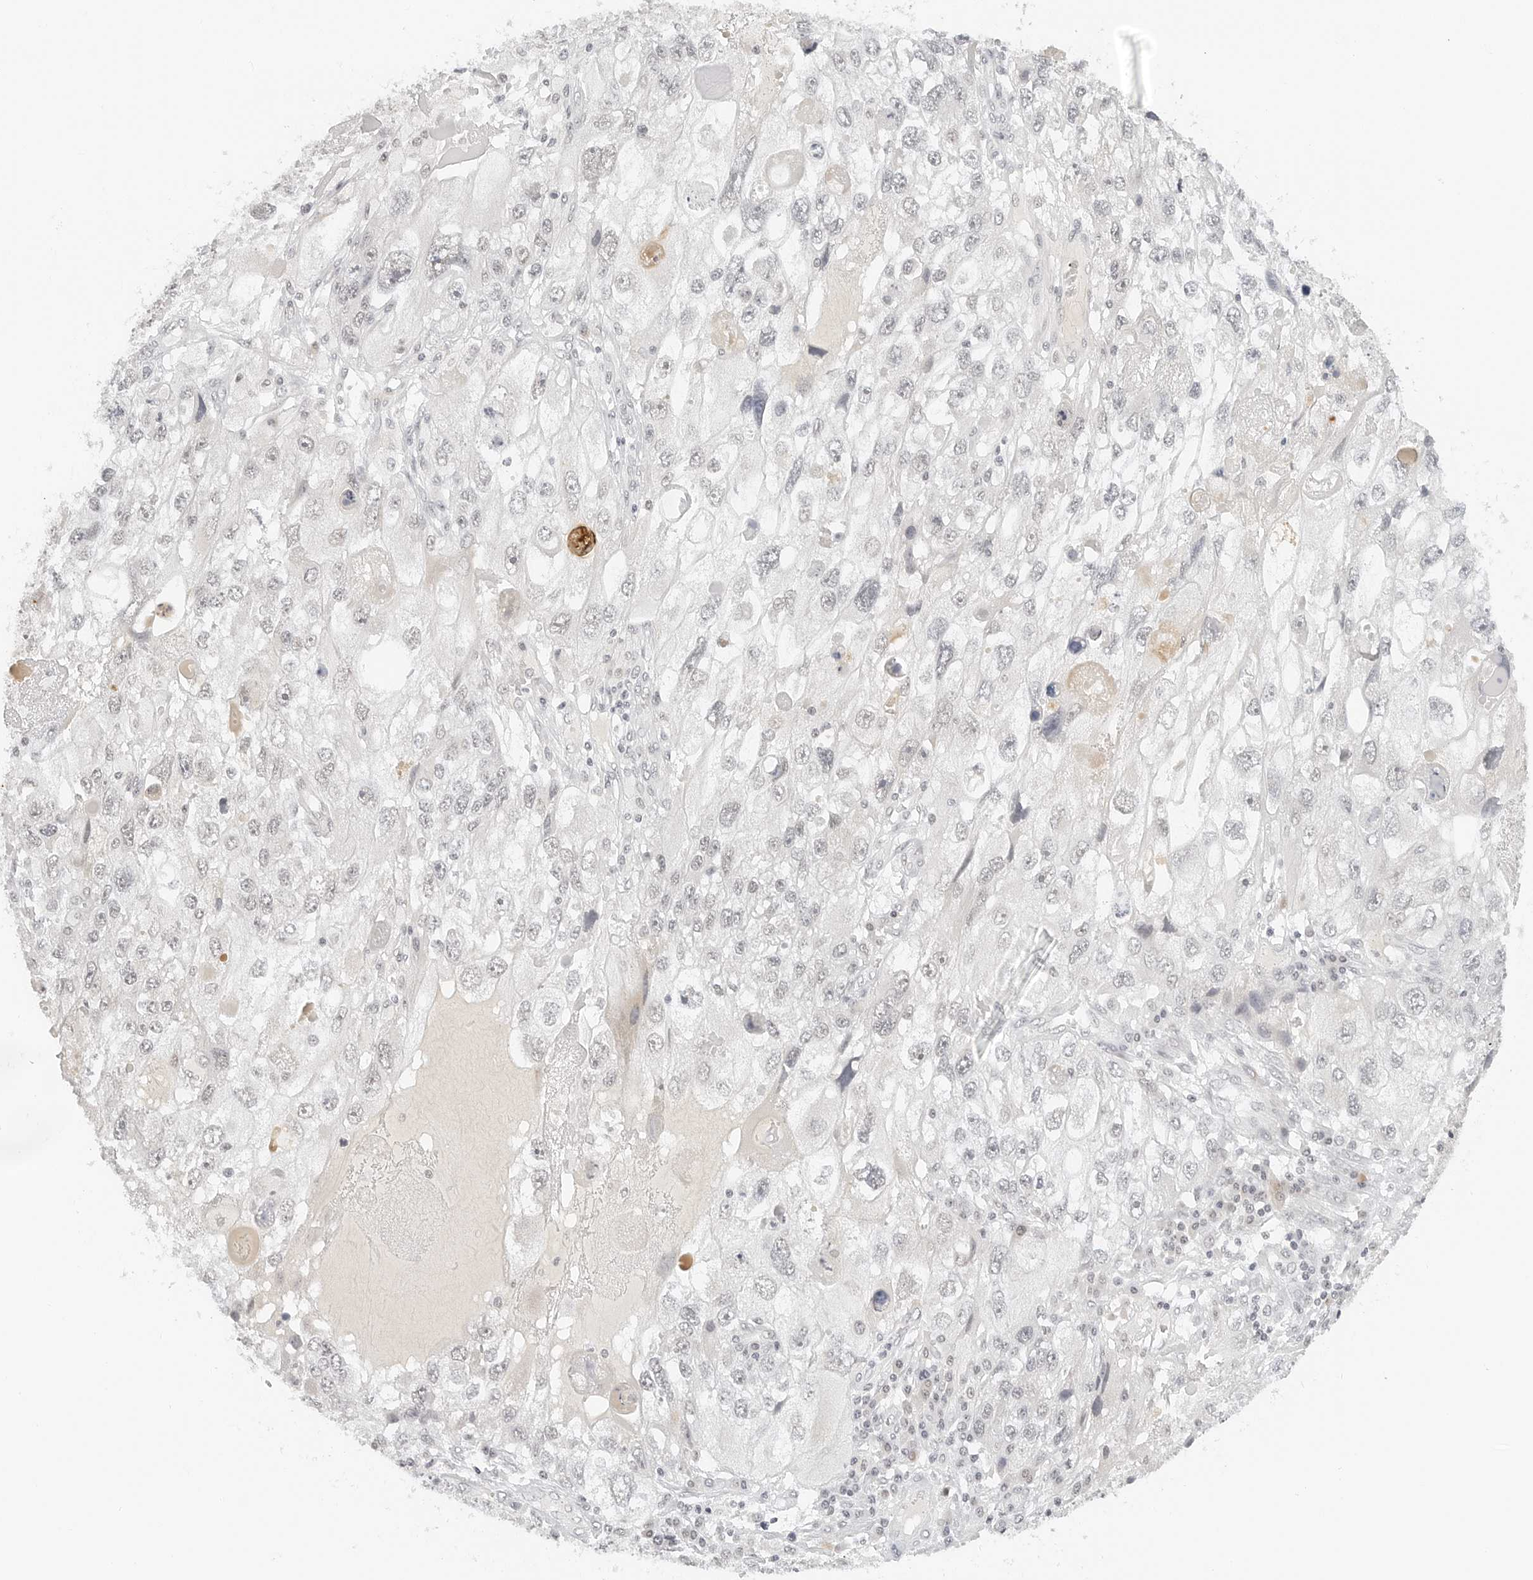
{"staining": {"intensity": "negative", "quantity": "none", "location": "none"}, "tissue": "endometrial cancer", "cell_type": "Tumor cells", "image_type": "cancer", "snomed": [{"axis": "morphology", "description": "Adenocarcinoma, NOS"}, {"axis": "topography", "description": "Endometrium"}], "caption": "Immunohistochemistry histopathology image of human endometrial cancer stained for a protein (brown), which shows no positivity in tumor cells. (DAB (3,3'-diaminobenzidine) IHC with hematoxylin counter stain).", "gene": "NEO1", "patient": {"sex": "female", "age": 49}}